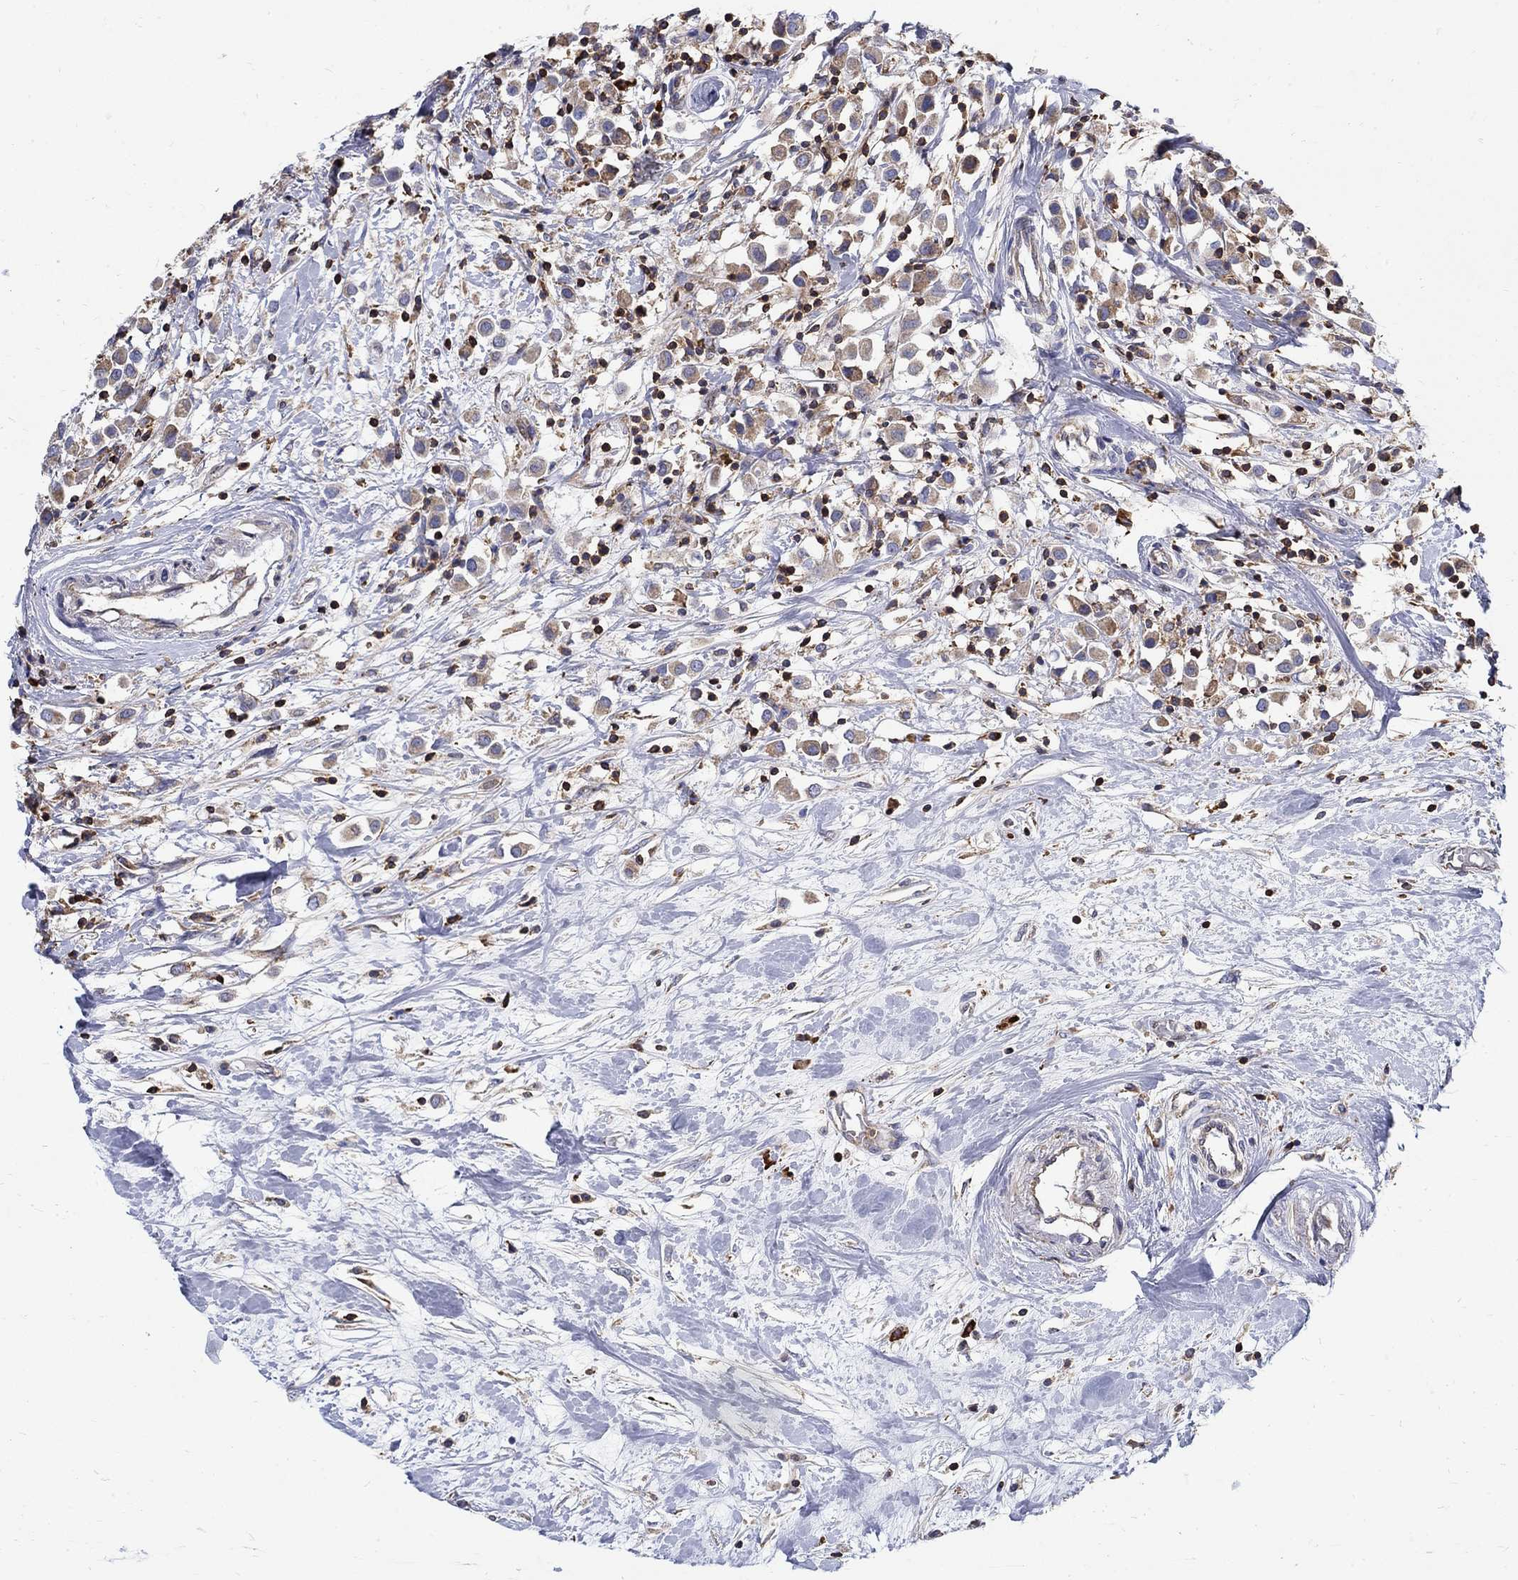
{"staining": {"intensity": "moderate", "quantity": "25%-75%", "location": "cytoplasmic/membranous"}, "tissue": "breast cancer", "cell_type": "Tumor cells", "image_type": "cancer", "snomed": [{"axis": "morphology", "description": "Duct carcinoma"}, {"axis": "topography", "description": "Breast"}], "caption": "The immunohistochemical stain highlights moderate cytoplasmic/membranous positivity in tumor cells of breast cancer tissue. (Stains: DAB in brown, nuclei in blue, Microscopy: brightfield microscopy at high magnification).", "gene": "AGAP2", "patient": {"sex": "female", "age": 61}}